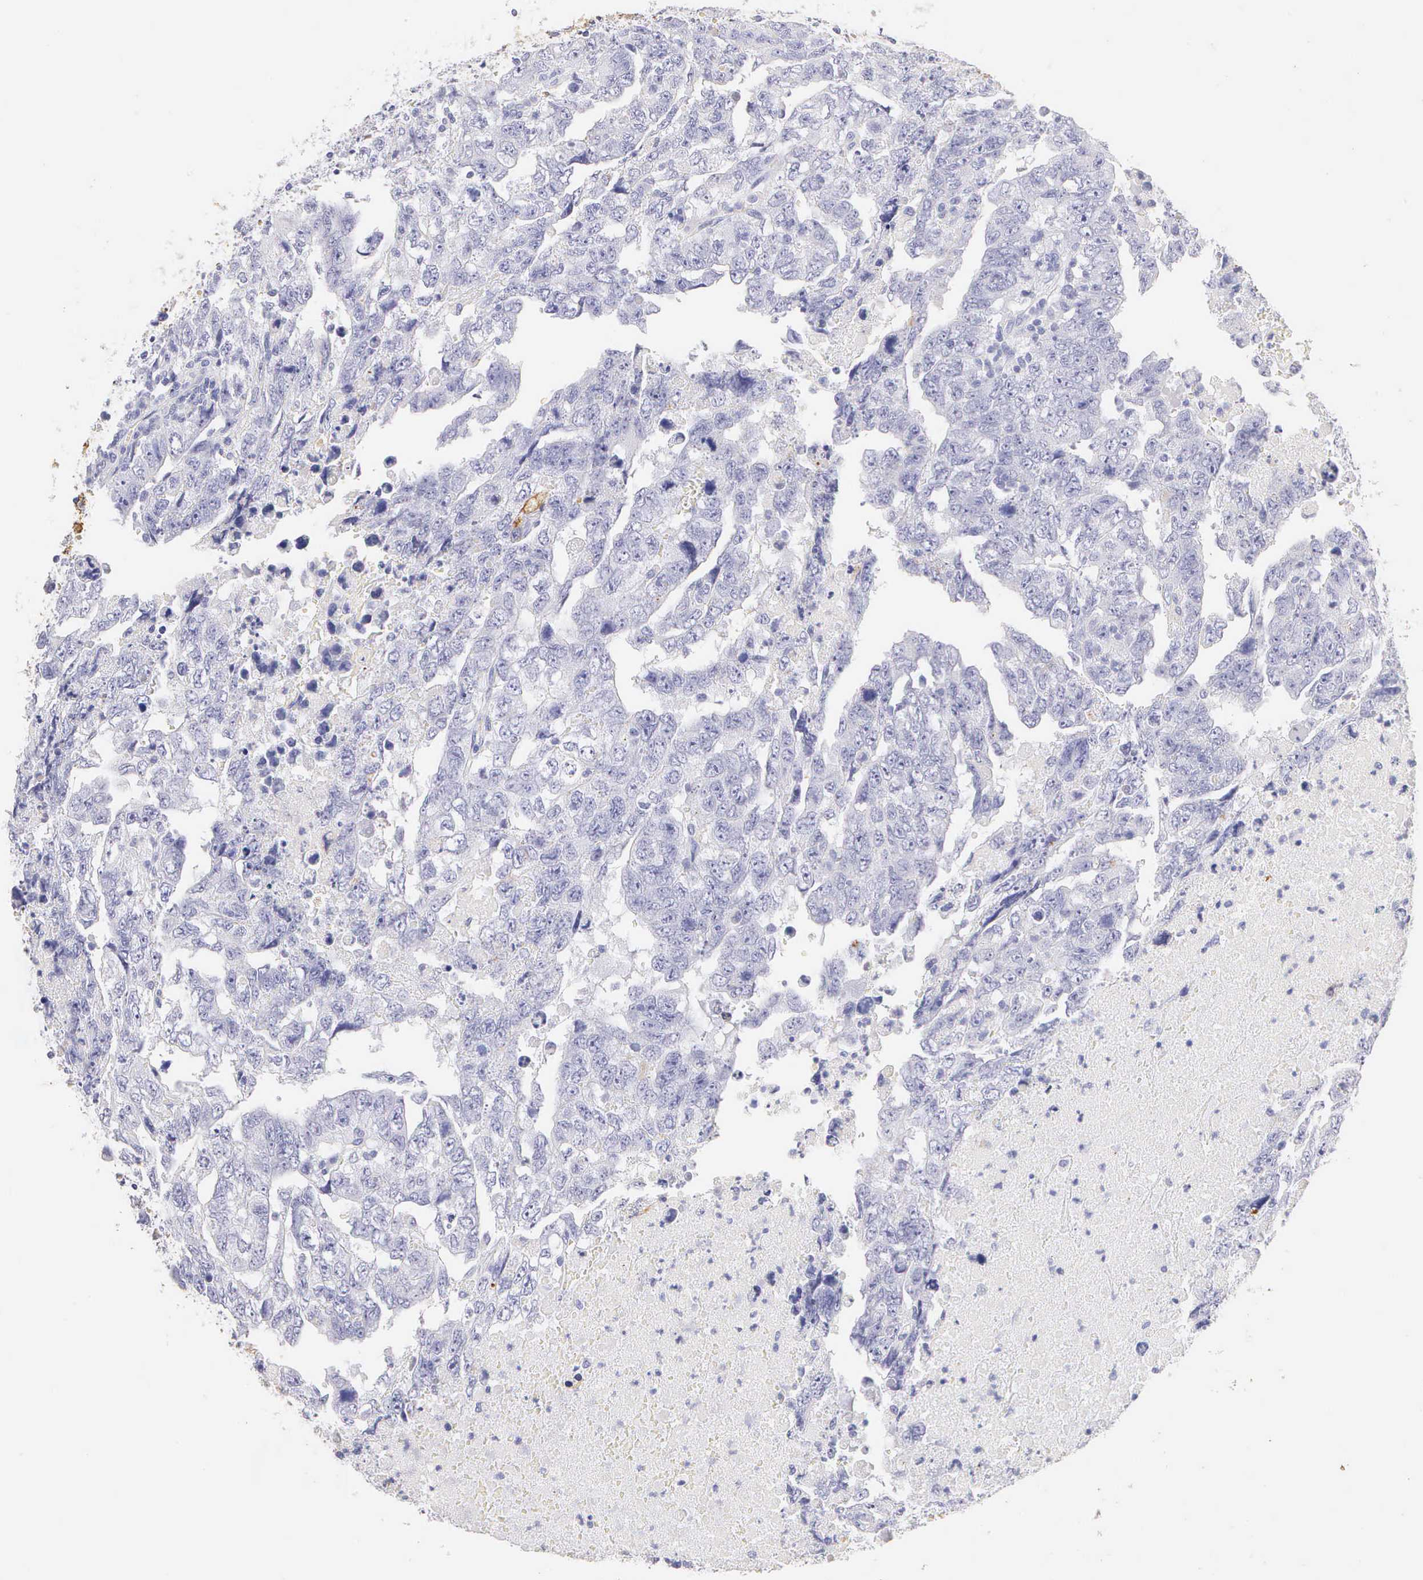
{"staining": {"intensity": "negative", "quantity": "none", "location": "none"}, "tissue": "testis cancer", "cell_type": "Tumor cells", "image_type": "cancer", "snomed": [{"axis": "morphology", "description": "Carcinoma, Embryonal, NOS"}, {"axis": "topography", "description": "Testis"}], "caption": "Immunohistochemistry micrograph of neoplastic tissue: human embryonal carcinoma (testis) stained with DAB (3,3'-diaminobenzidine) shows no significant protein staining in tumor cells.", "gene": "KRT17", "patient": {"sex": "male", "age": 36}}